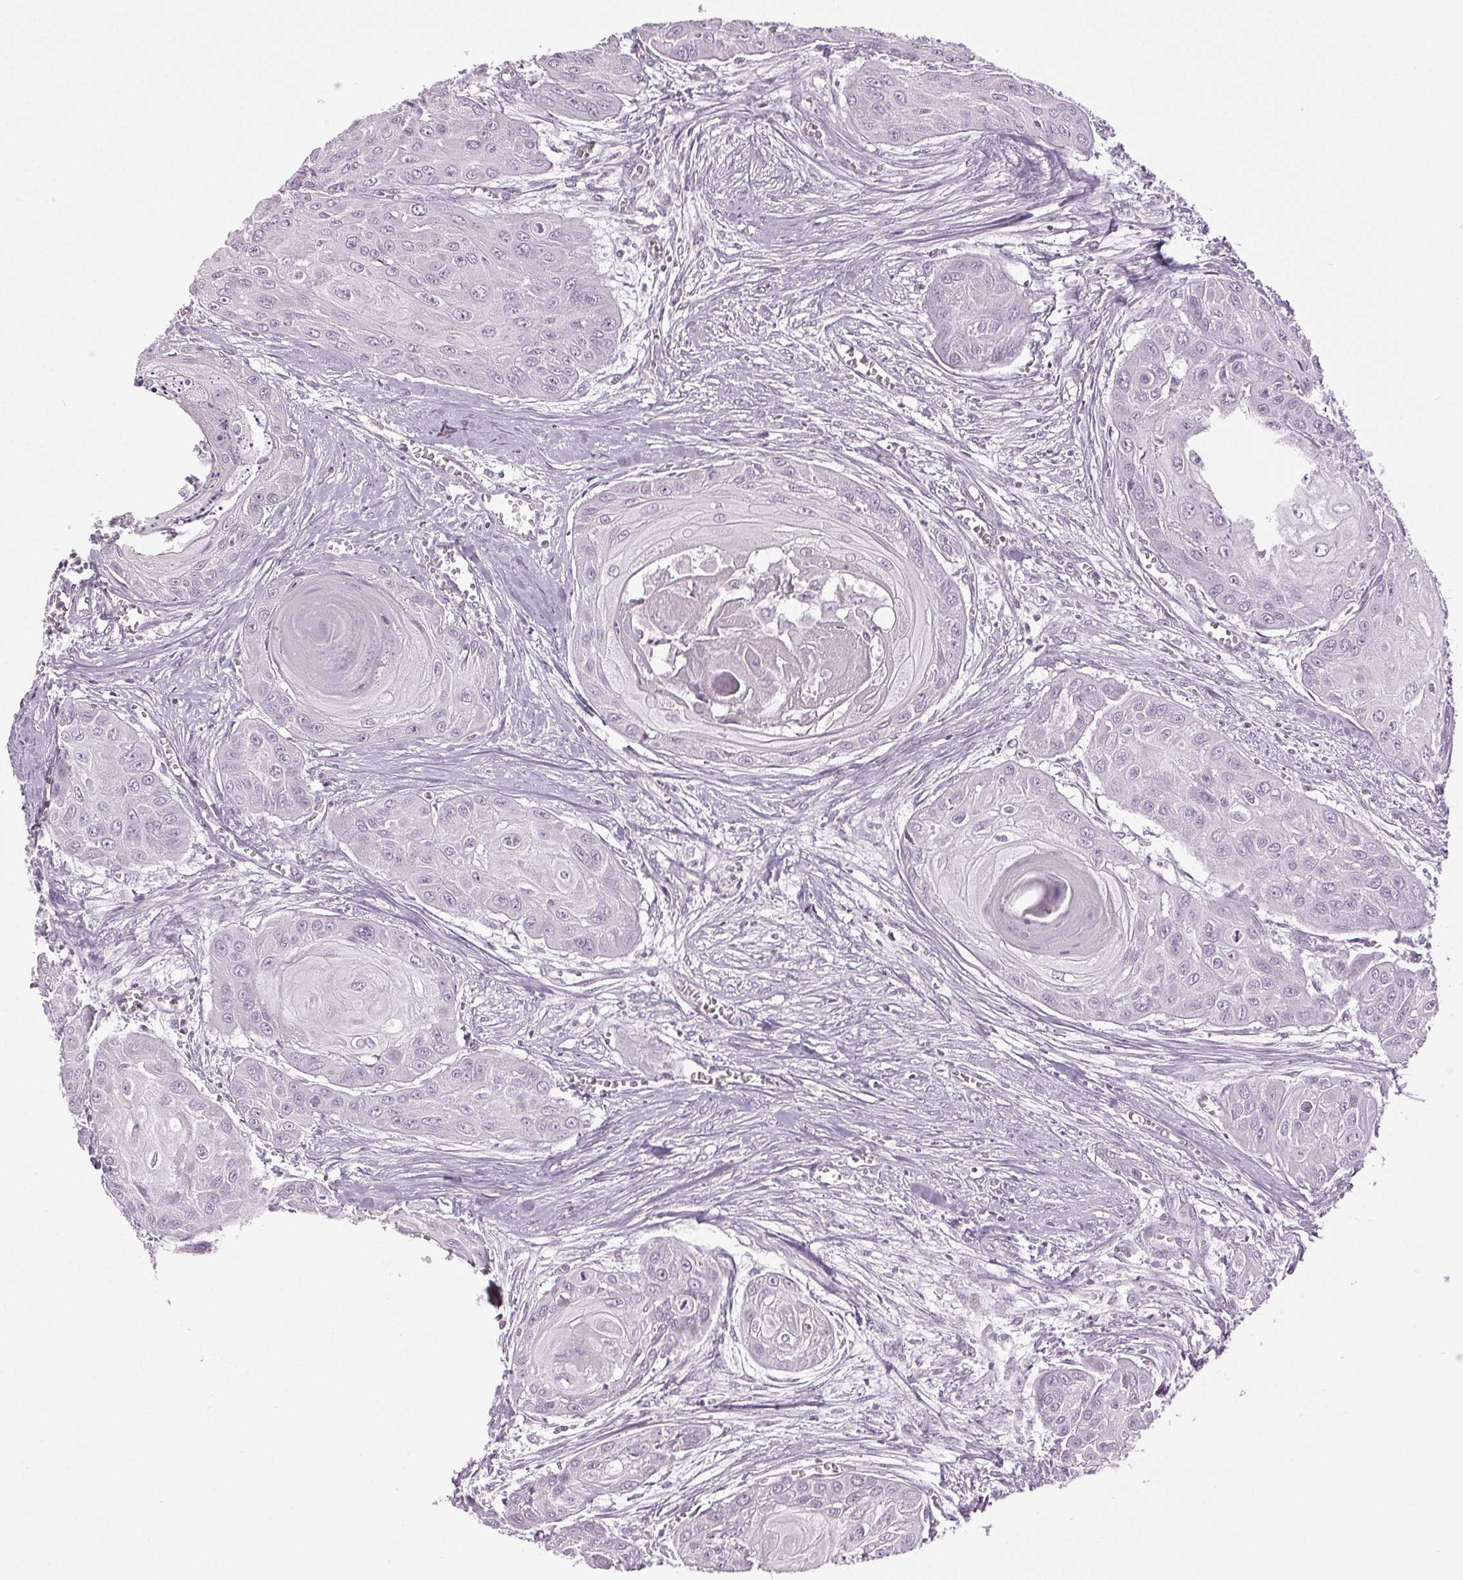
{"staining": {"intensity": "negative", "quantity": "none", "location": "none"}, "tissue": "head and neck cancer", "cell_type": "Tumor cells", "image_type": "cancer", "snomed": [{"axis": "morphology", "description": "Squamous cell carcinoma, NOS"}, {"axis": "topography", "description": "Oral tissue"}, {"axis": "topography", "description": "Head-Neck"}], "caption": "IHC photomicrograph of human squamous cell carcinoma (head and neck) stained for a protein (brown), which exhibits no expression in tumor cells.", "gene": "DNAH12", "patient": {"sex": "male", "age": 71}}